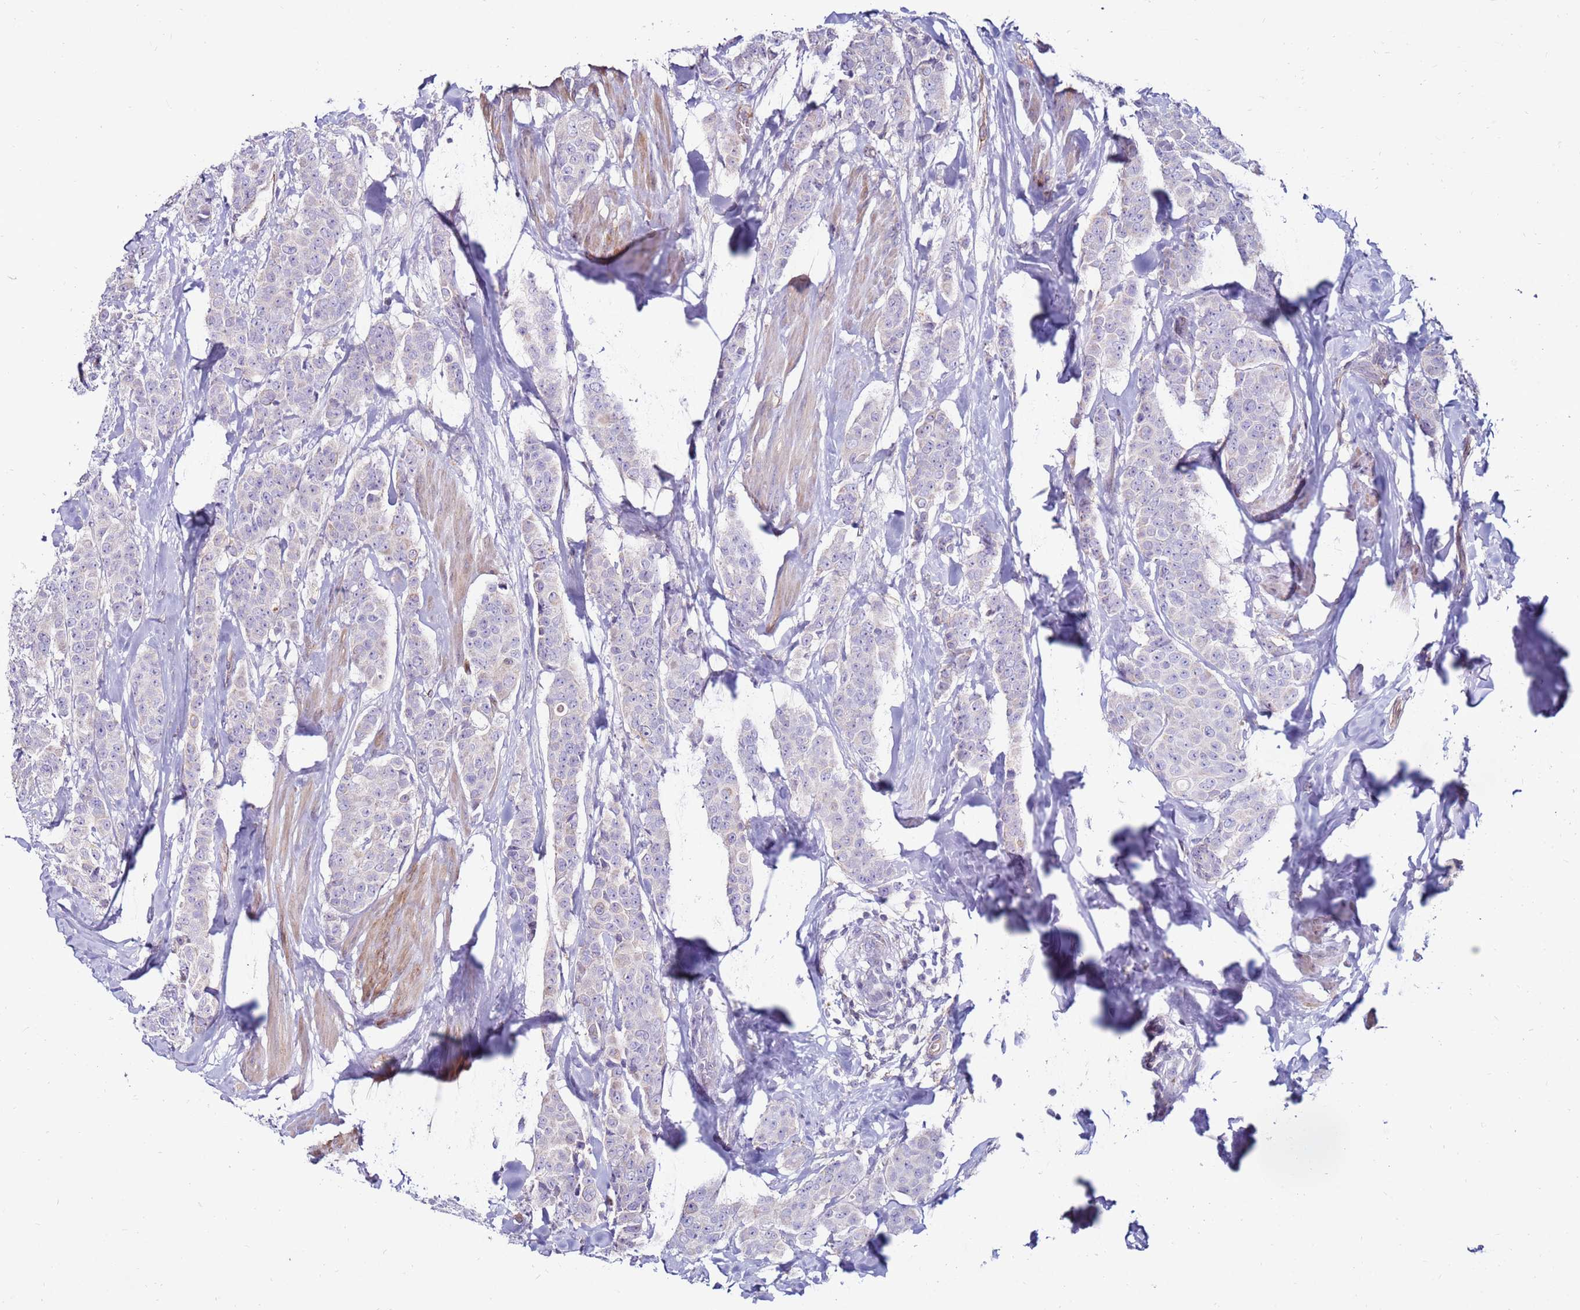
{"staining": {"intensity": "negative", "quantity": "none", "location": "none"}, "tissue": "breast cancer", "cell_type": "Tumor cells", "image_type": "cancer", "snomed": [{"axis": "morphology", "description": "Duct carcinoma"}, {"axis": "topography", "description": "Breast"}], "caption": "High magnification brightfield microscopy of infiltrating ductal carcinoma (breast) stained with DAB (3,3'-diaminobenzidine) (brown) and counterstained with hematoxylin (blue): tumor cells show no significant expression.", "gene": "CLEC4M", "patient": {"sex": "female", "age": 40}}